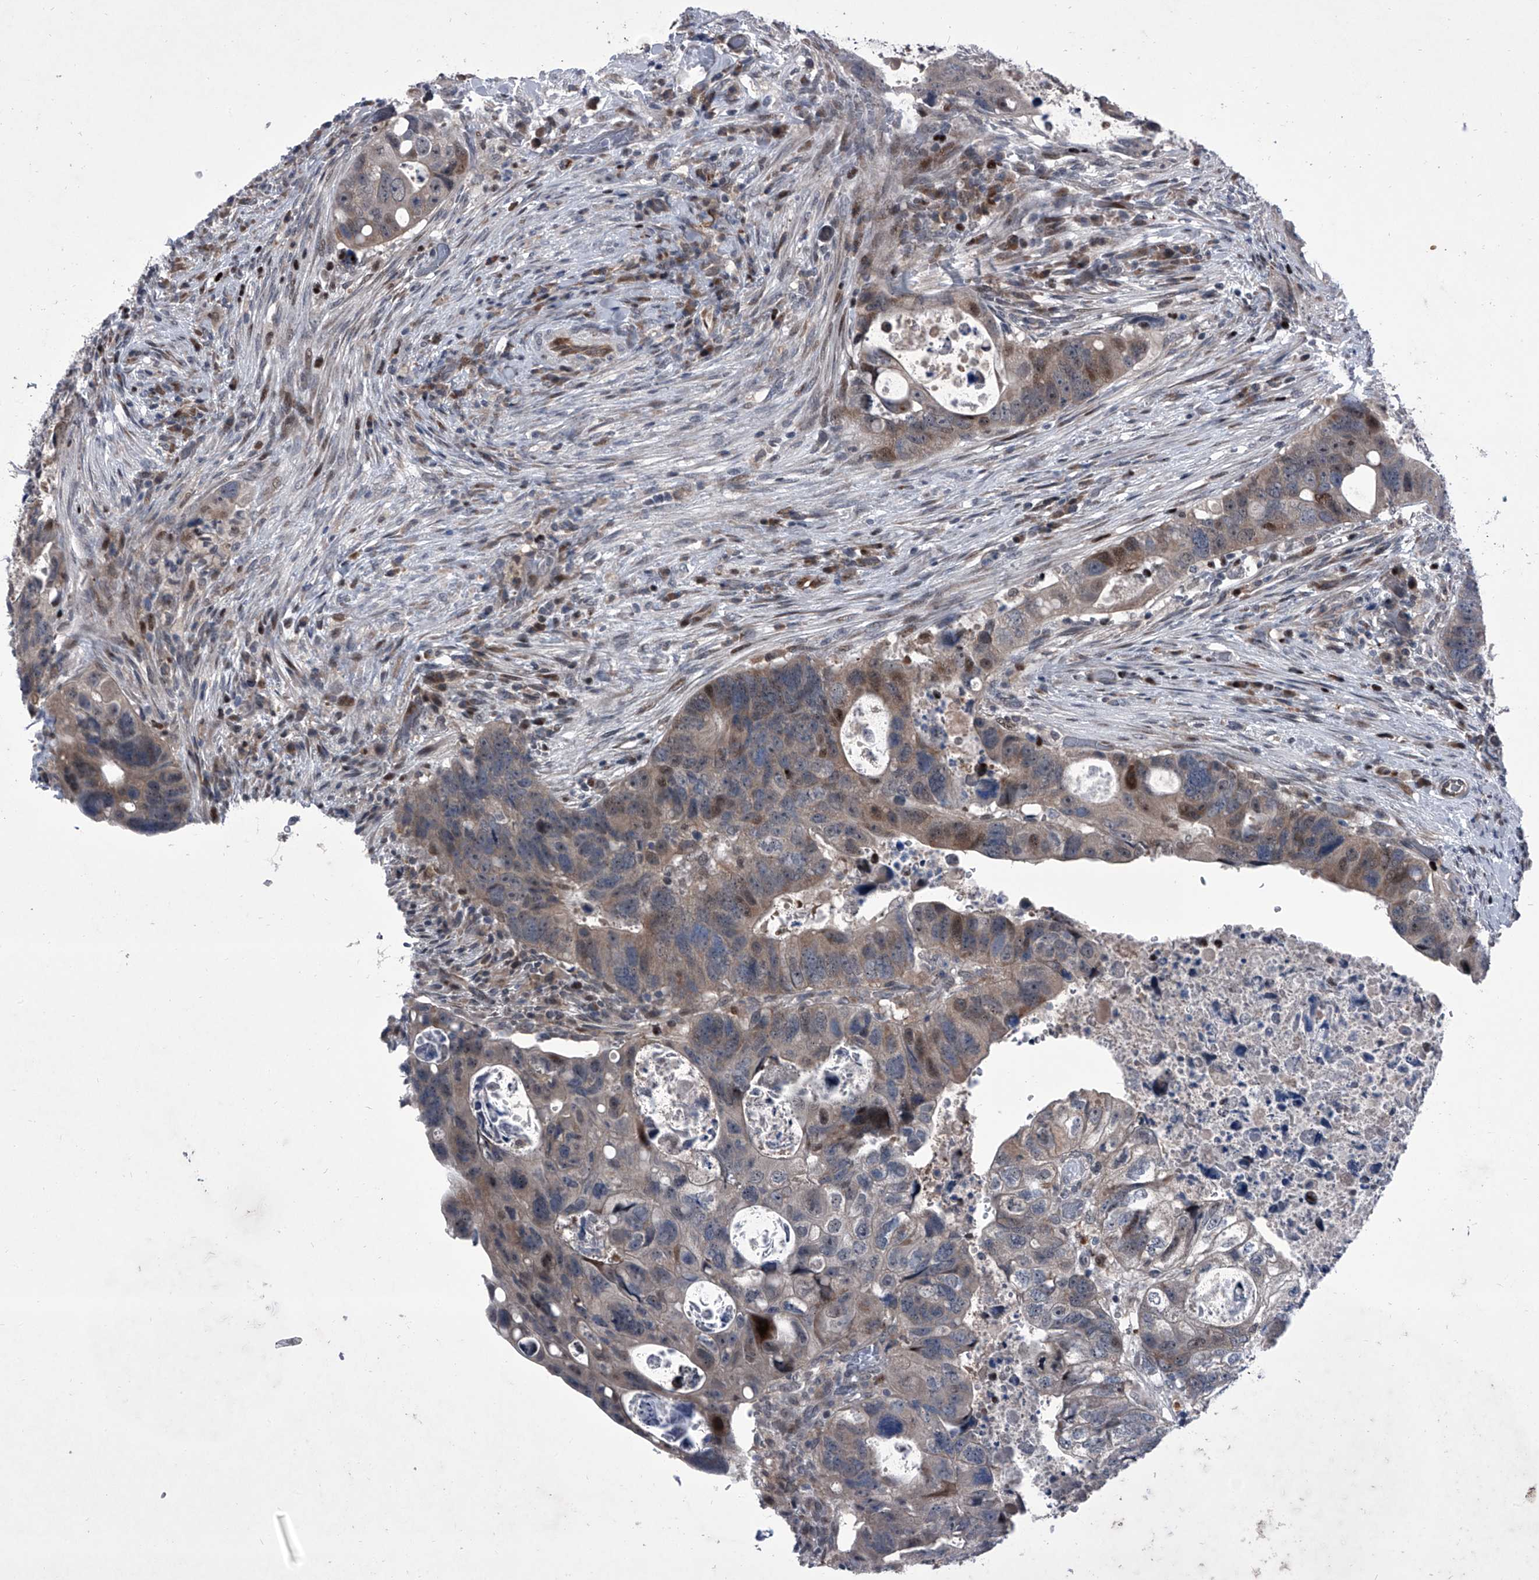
{"staining": {"intensity": "moderate", "quantity": "<25%", "location": "nuclear"}, "tissue": "colorectal cancer", "cell_type": "Tumor cells", "image_type": "cancer", "snomed": [{"axis": "morphology", "description": "Adenocarcinoma, NOS"}, {"axis": "topography", "description": "Rectum"}], "caption": "Brown immunohistochemical staining in human adenocarcinoma (colorectal) displays moderate nuclear expression in approximately <25% of tumor cells.", "gene": "ELK4", "patient": {"sex": "male", "age": 59}}